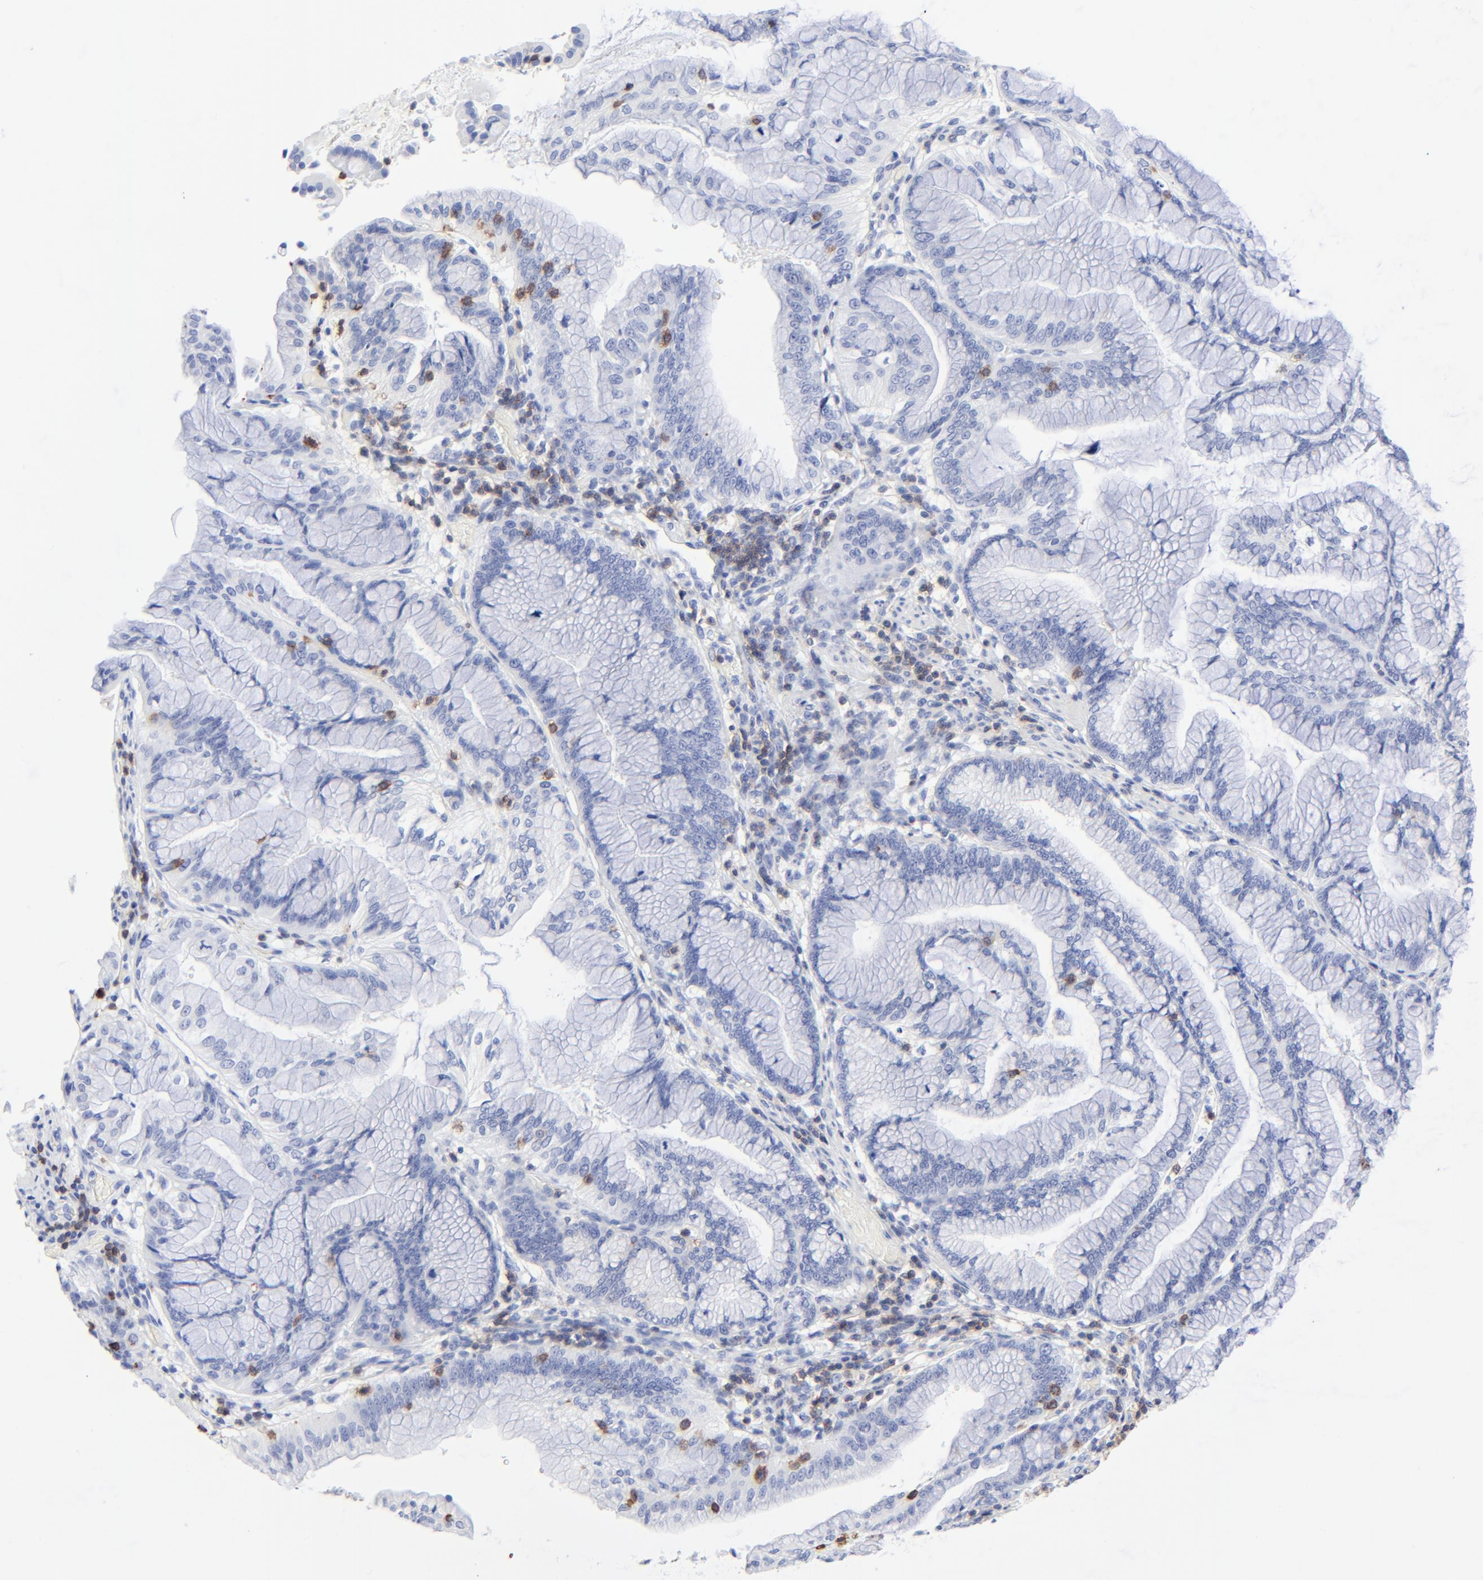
{"staining": {"intensity": "negative", "quantity": "none", "location": "none"}, "tissue": "pancreatic cancer", "cell_type": "Tumor cells", "image_type": "cancer", "snomed": [{"axis": "morphology", "description": "Adenocarcinoma, NOS"}, {"axis": "topography", "description": "Pancreas"}], "caption": "Immunohistochemical staining of pancreatic cancer (adenocarcinoma) demonstrates no significant positivity in tumor cells.", "gene": "LCK", "patient": {"sex": "female", "age": 64}}